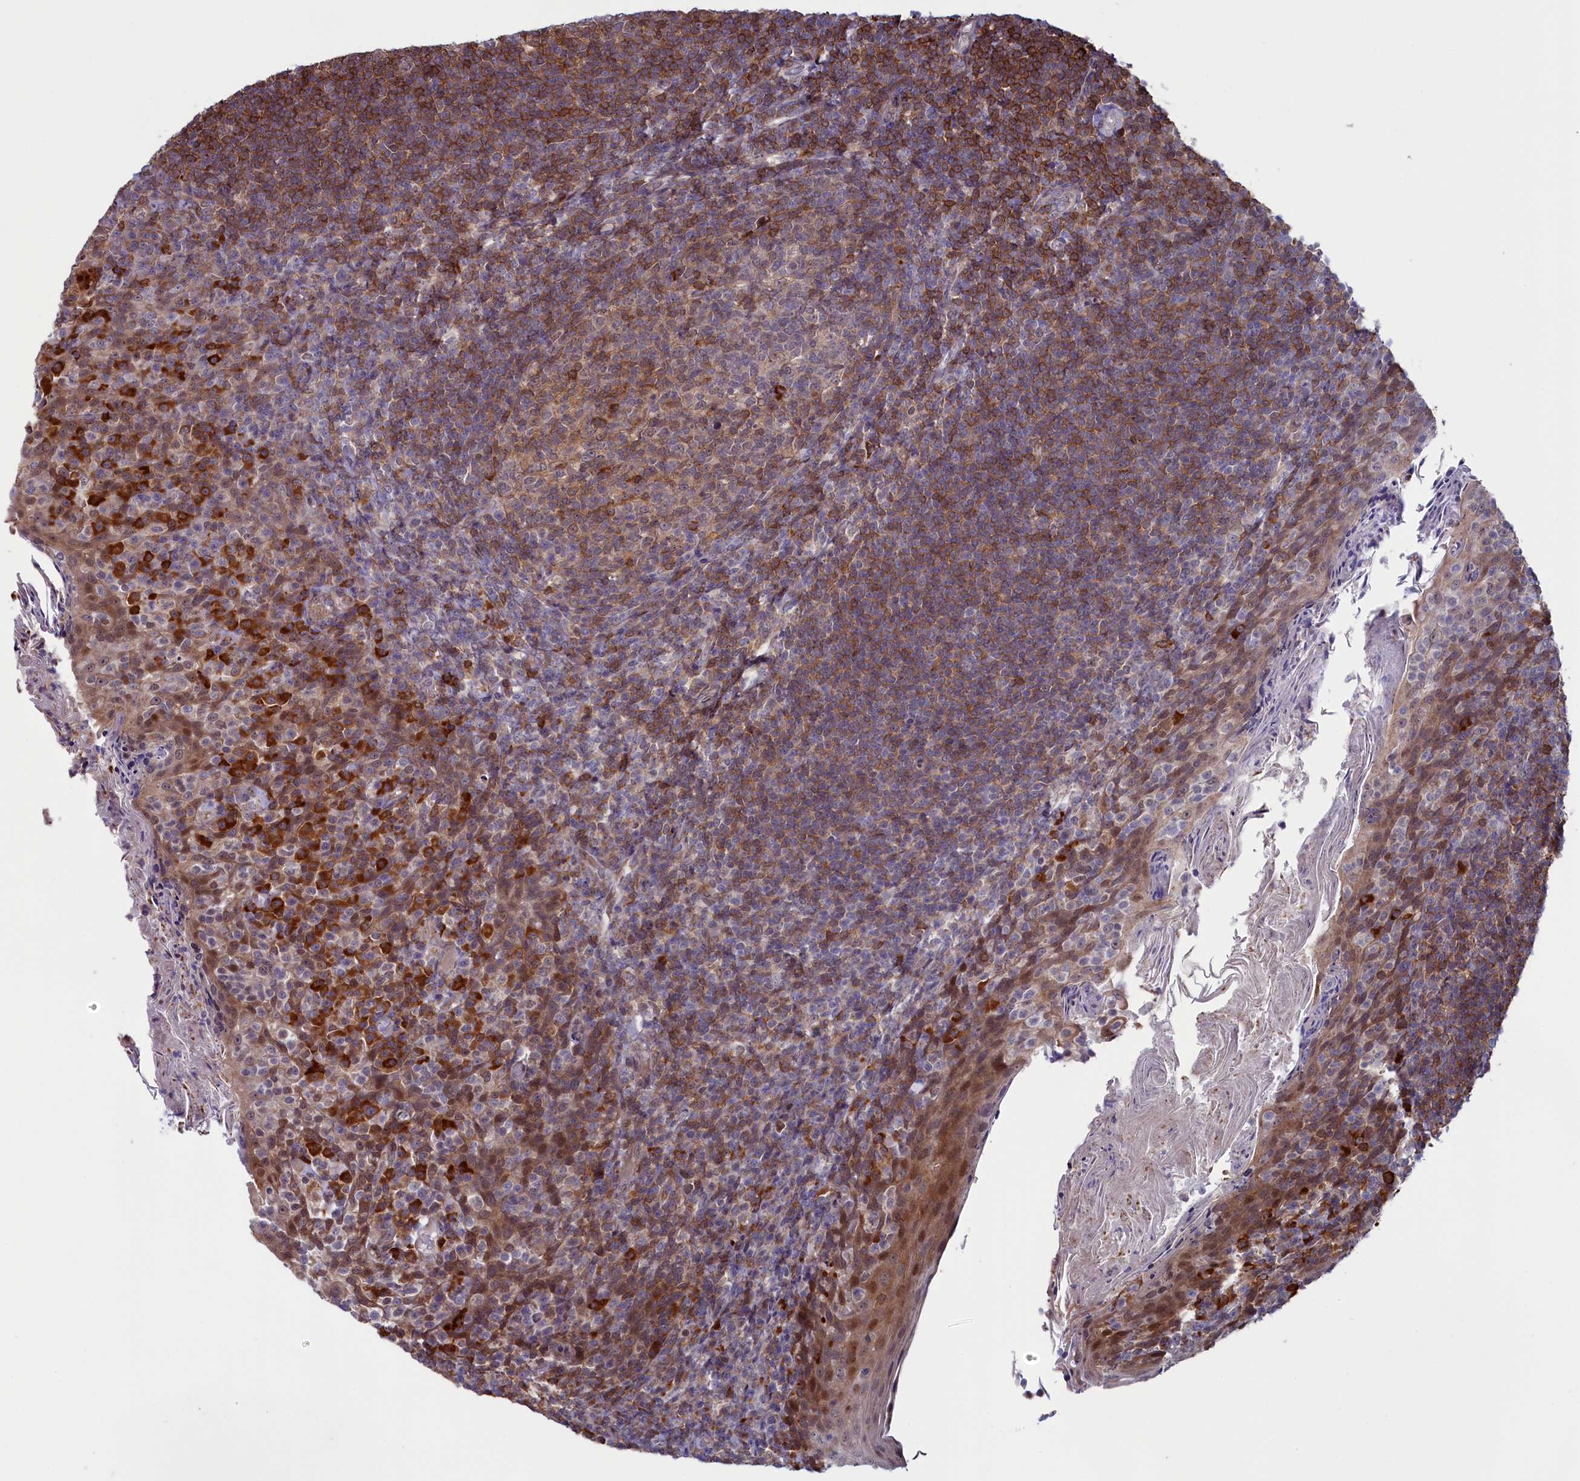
{"staining": {"intensity": "moderate", "quantity": ">75%", "location": "cytoplasmic/membranous"}, "tissue": "tonsil", "cell_type": "Germinal center cells", "image_type": "normal", "snomed": [{"axis": "morphology", "description": "Normal tissue, NOS"}, {"axis": "topography", "description": "Tonsil"}], "caption": "Human tonsil stained for a protein (brown) shows moderate cytoplasmic/membranous positive positivity in about >75% of germinal center cells.", "gene": "CIAPIN1", "patient": {"sex": "female", "age": 10}}